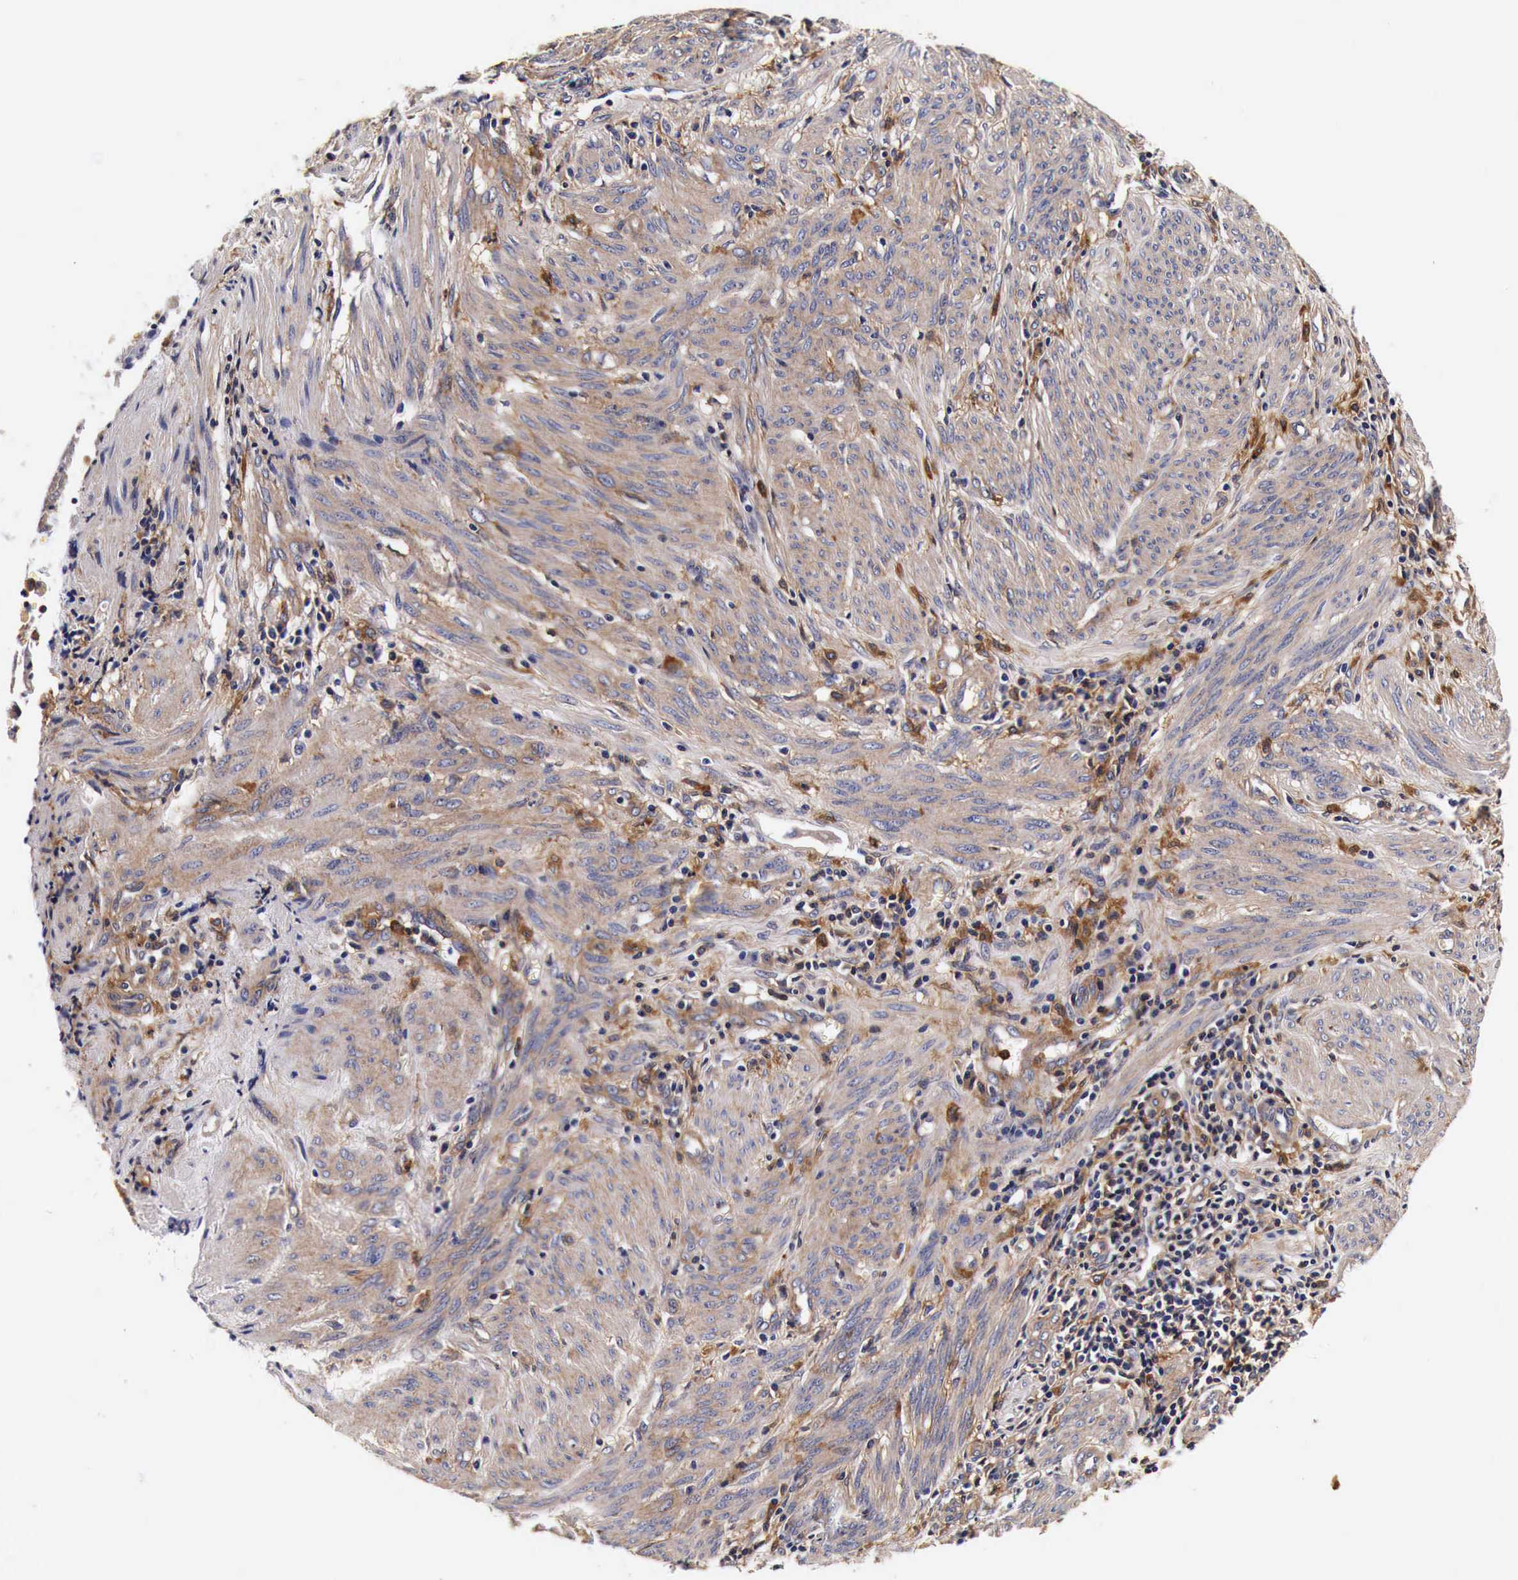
{"staining": {"intensity": "moderate", "quantity": ">75%", "location": "cytoplasmic/membranous"}, "tissue": "endometrial cancer", "cell_type": "Tumor cells", "image_type": "cancer", "snomed": [{"axis": "morphology", "description": "Adenocarcinoma, NOS"}, {"axis": "topography", "description": "Endometrium"}], "caption": "Immunohistochemical staining of human endometrial cancer (adenocarcinoma) shows moderate cytoplasmic/membranous protein staining in approximately >75% of tumor cells. (Stains: DAB (3,3'-diaminobenzidine) in brown, nuclei in blue, Microscopy: brightfield microscopy at high magnification).", "gene": "RP2", "patient": {"sex": "female", "age": 75}}